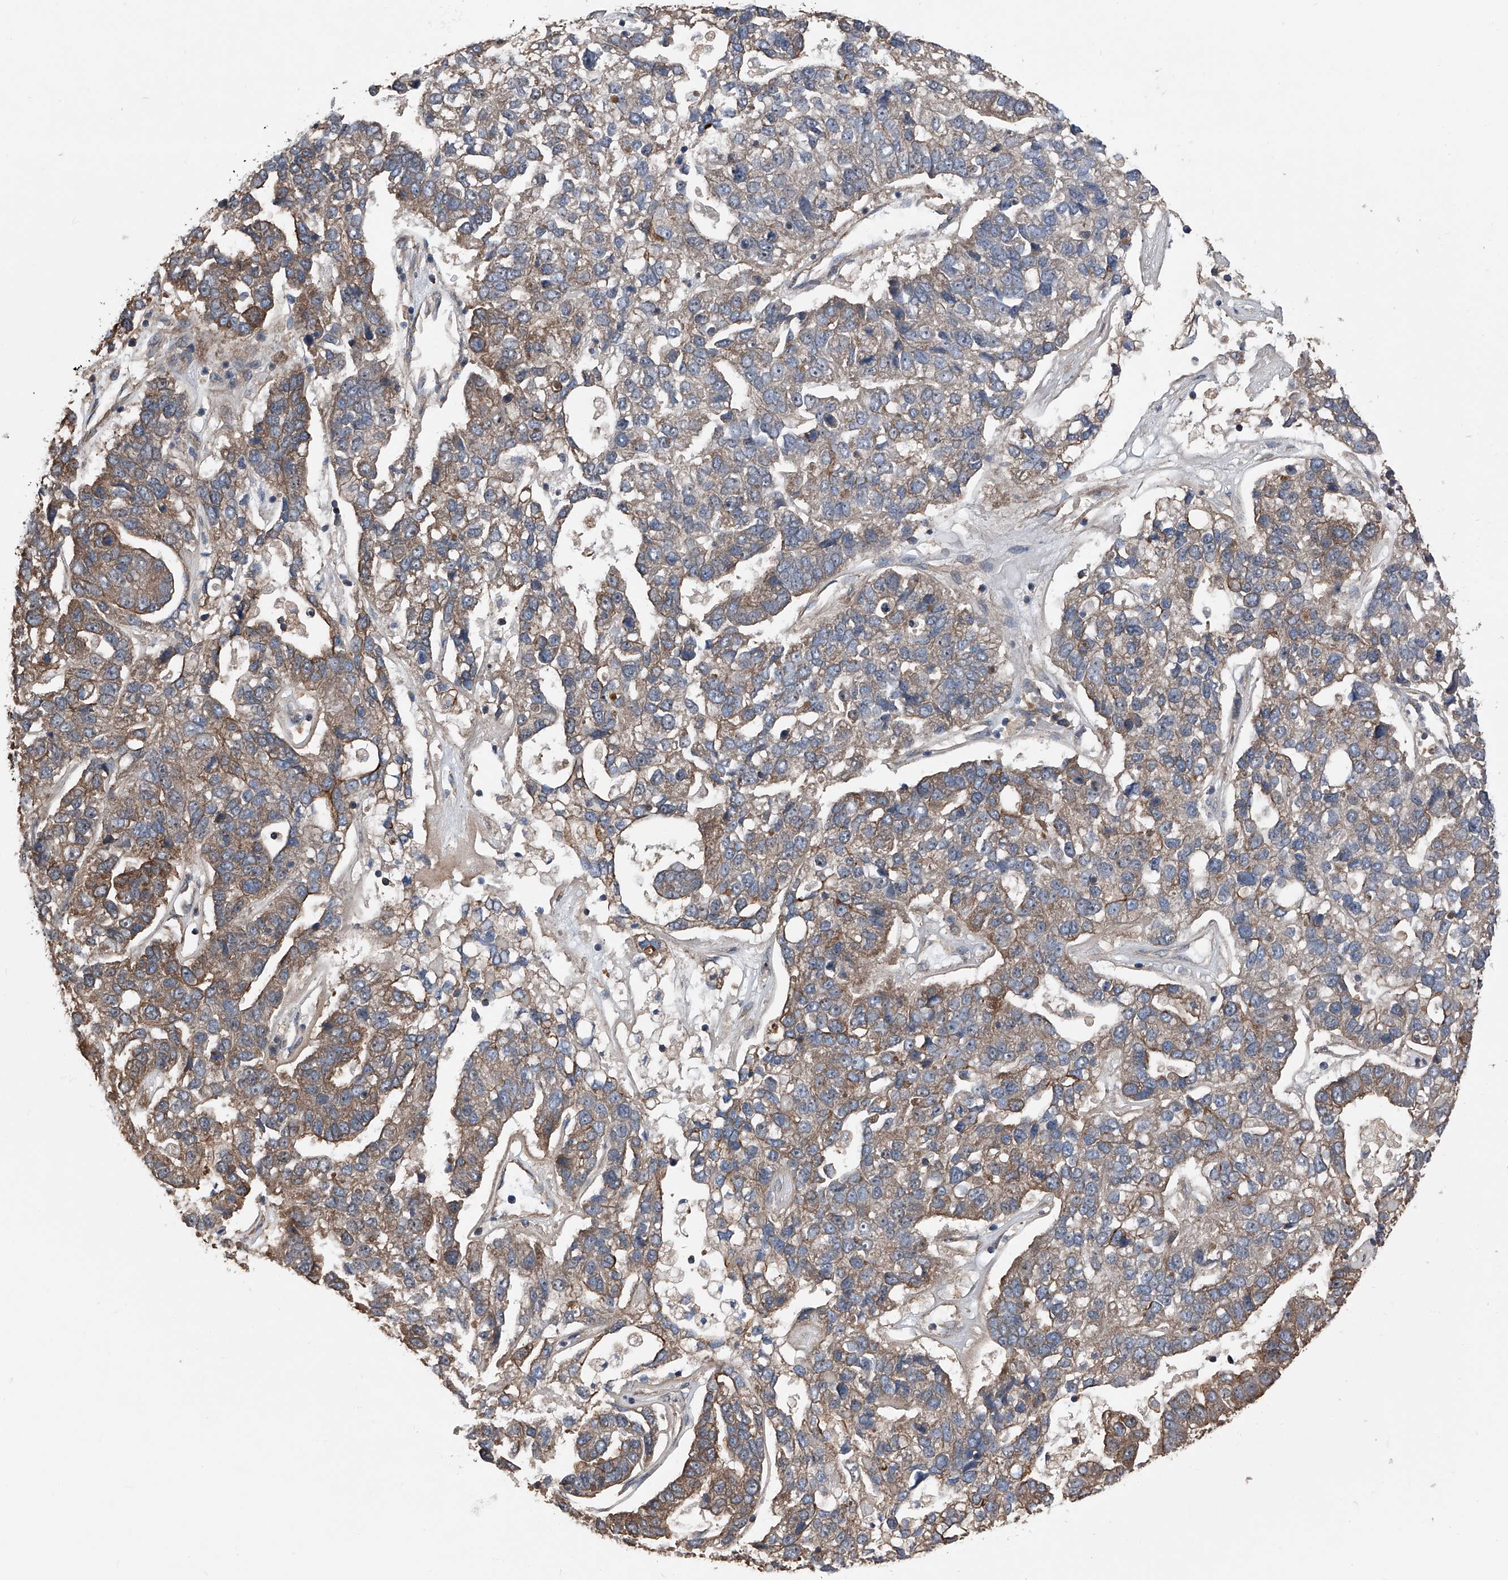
{"staining": {"intensity": "moderate", "quantity": "<25%", "location": "cytoplasmic/membranous"}, "tissue": "pancreatic cancer", "cell_type": "Tumor cells", "image_type": "cancer", "snomed": [{"axis": "morphology", "description": "Adenocarcinoma, NOS"}, {"axis": "topography", "description": "Pancreas"}], "caption": "Moderate cytoplasmic/membranous protein positivity is present in about <25% of tumor cells in pancreatic cancer (adenocarcinoma).", "gene": "KCNJ2", "patient": {"sex": "female", "age": 61}}